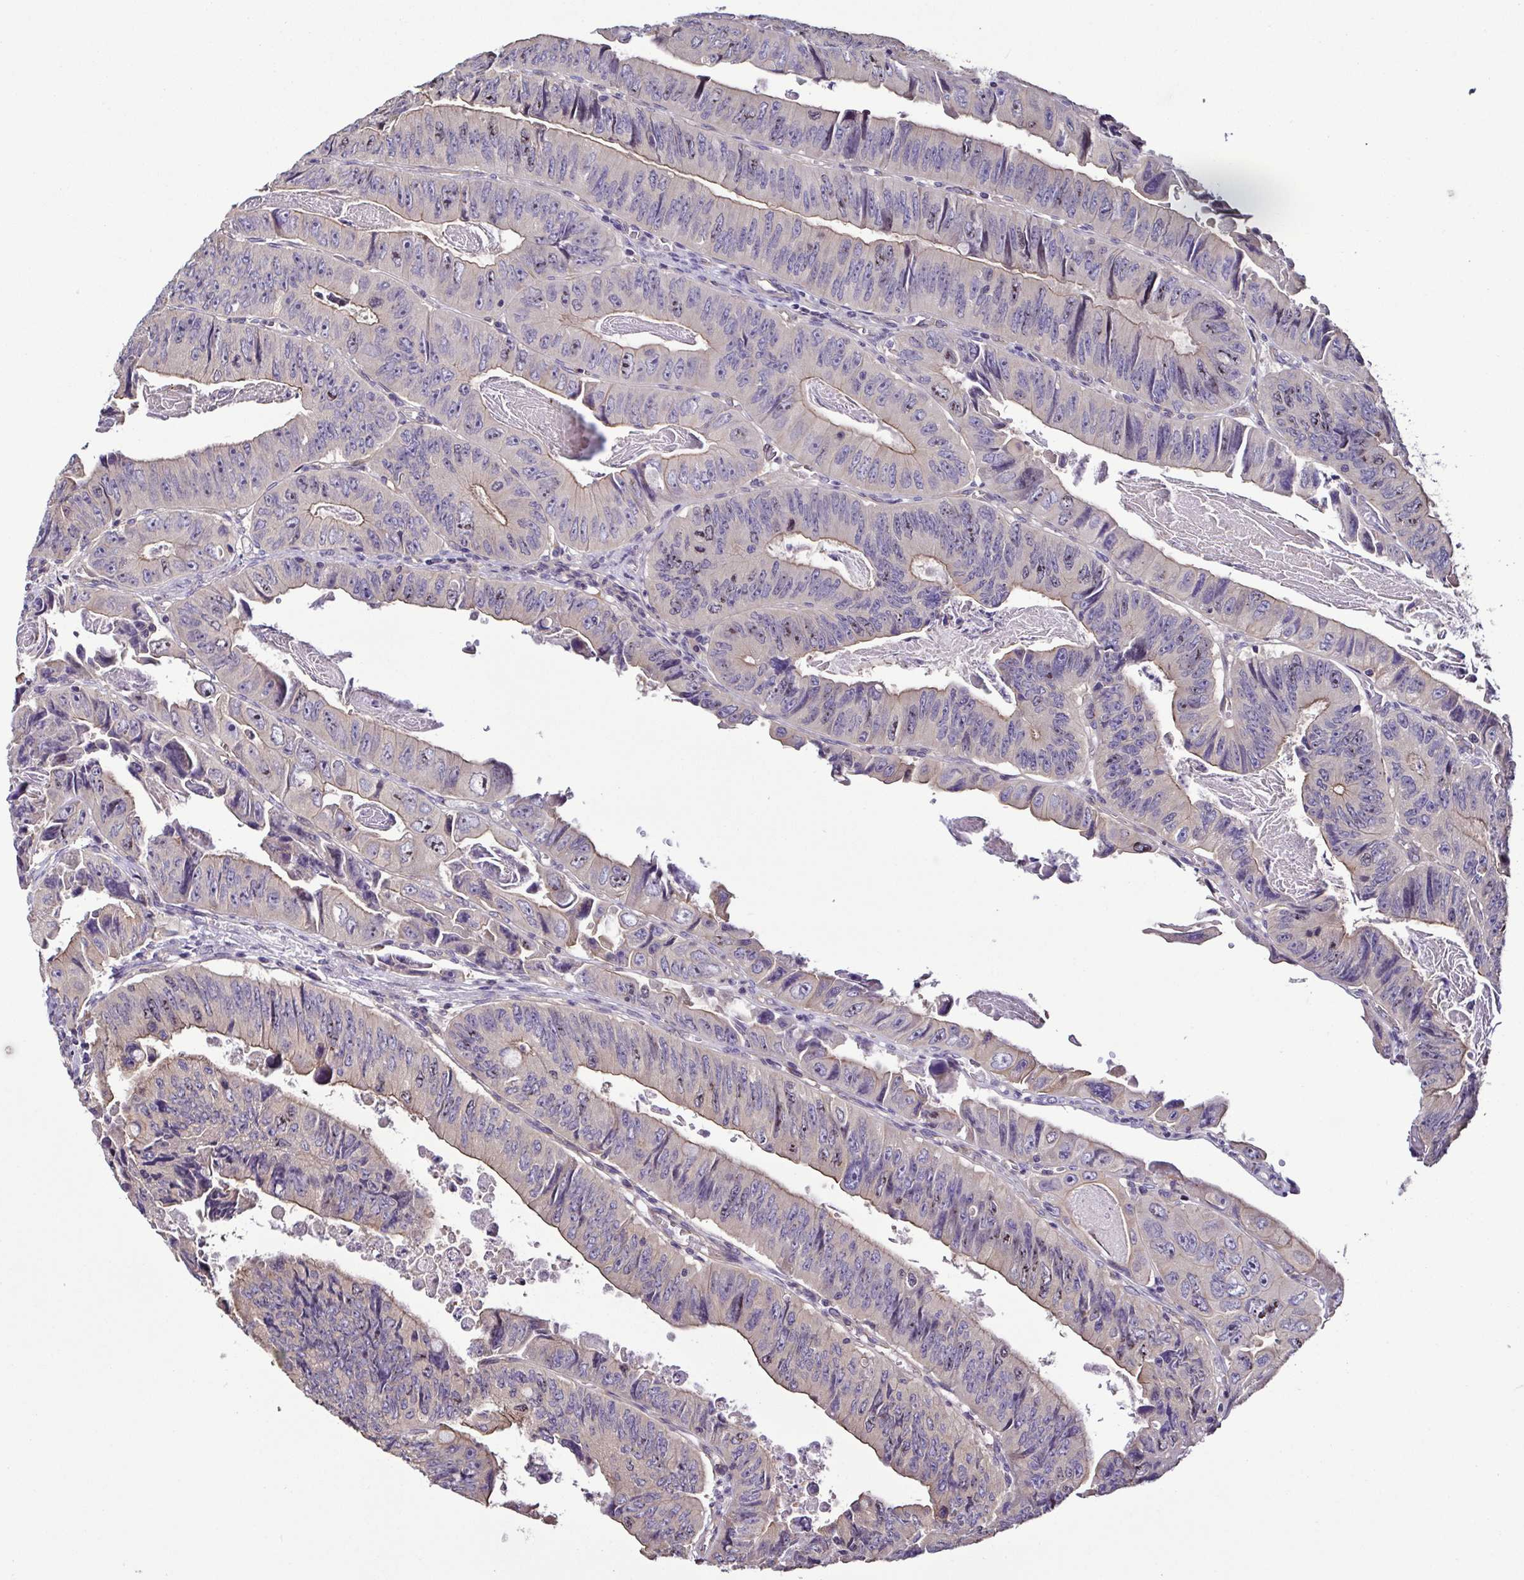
{"staining": {"intensity": "weak", "quantity": "<25%", "location": "cytoplasmic/membranous"}, "tissue": "colorectal cancer", "cell_type": "Tumor cells", "image_type": "cancer", "snomed": [{"axis": "morphology", "description": "Adenocarcinoma, NOS"}, {"axis": "topography", "description": "Colon"}], "caption": "This micrograph is of colorectal adenocarcinoma stained with IHC to label a protein in brown with the nuclei are counter-stained blue. There is no staining in tumor cells.", "gene": "LMOD2", "patient": {"sex": "female", "age": 84}}